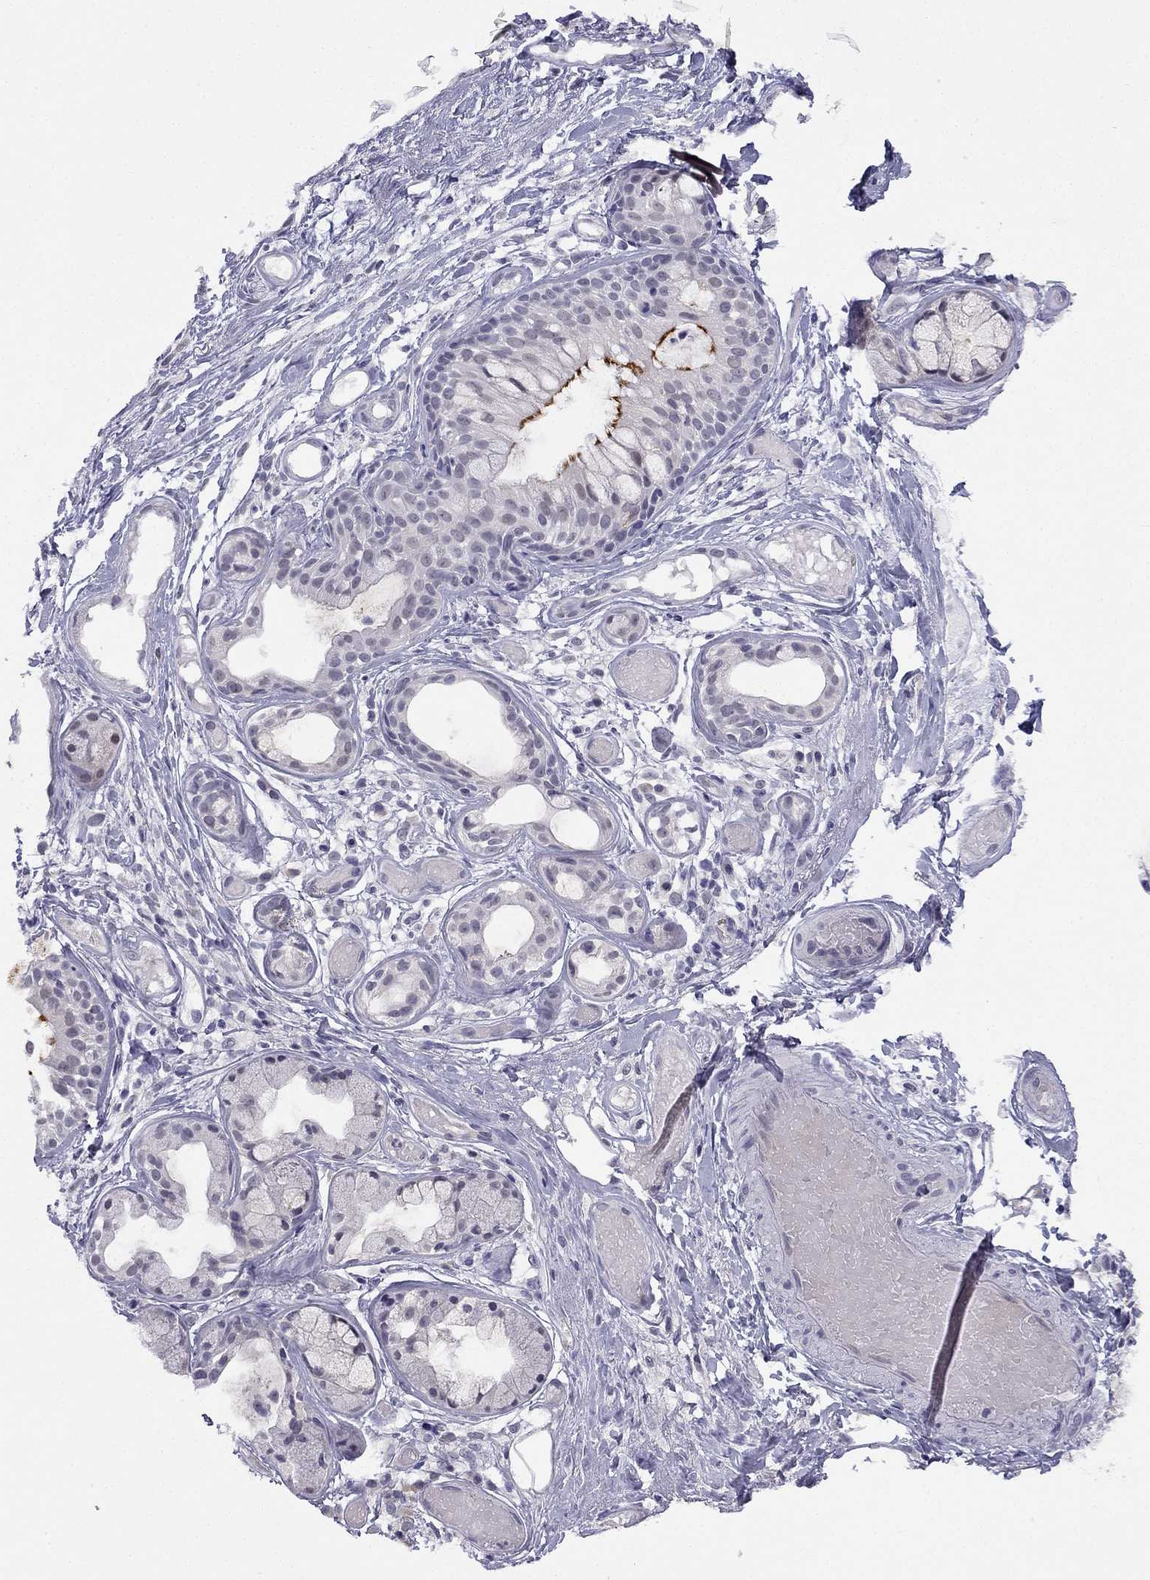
{"staining": {"intensity": "negative", "quantity": "none", "location": "none"}, "tissue": "adipose tissue", "cell_type": "Adipocytes", "image_type": "normal", "snomed": [{"axis": "morphology", "description": "Normal tissue, NOS"}, {"axis": "topography", "description": "Cartilage tissue"}], "caption": "DAB immunohistochemical staining of normal human adipose tissue displays no significant positivity in adipocytes.", "gene": "C16orf89", "patient": {"sex": "male", "age": 62}}